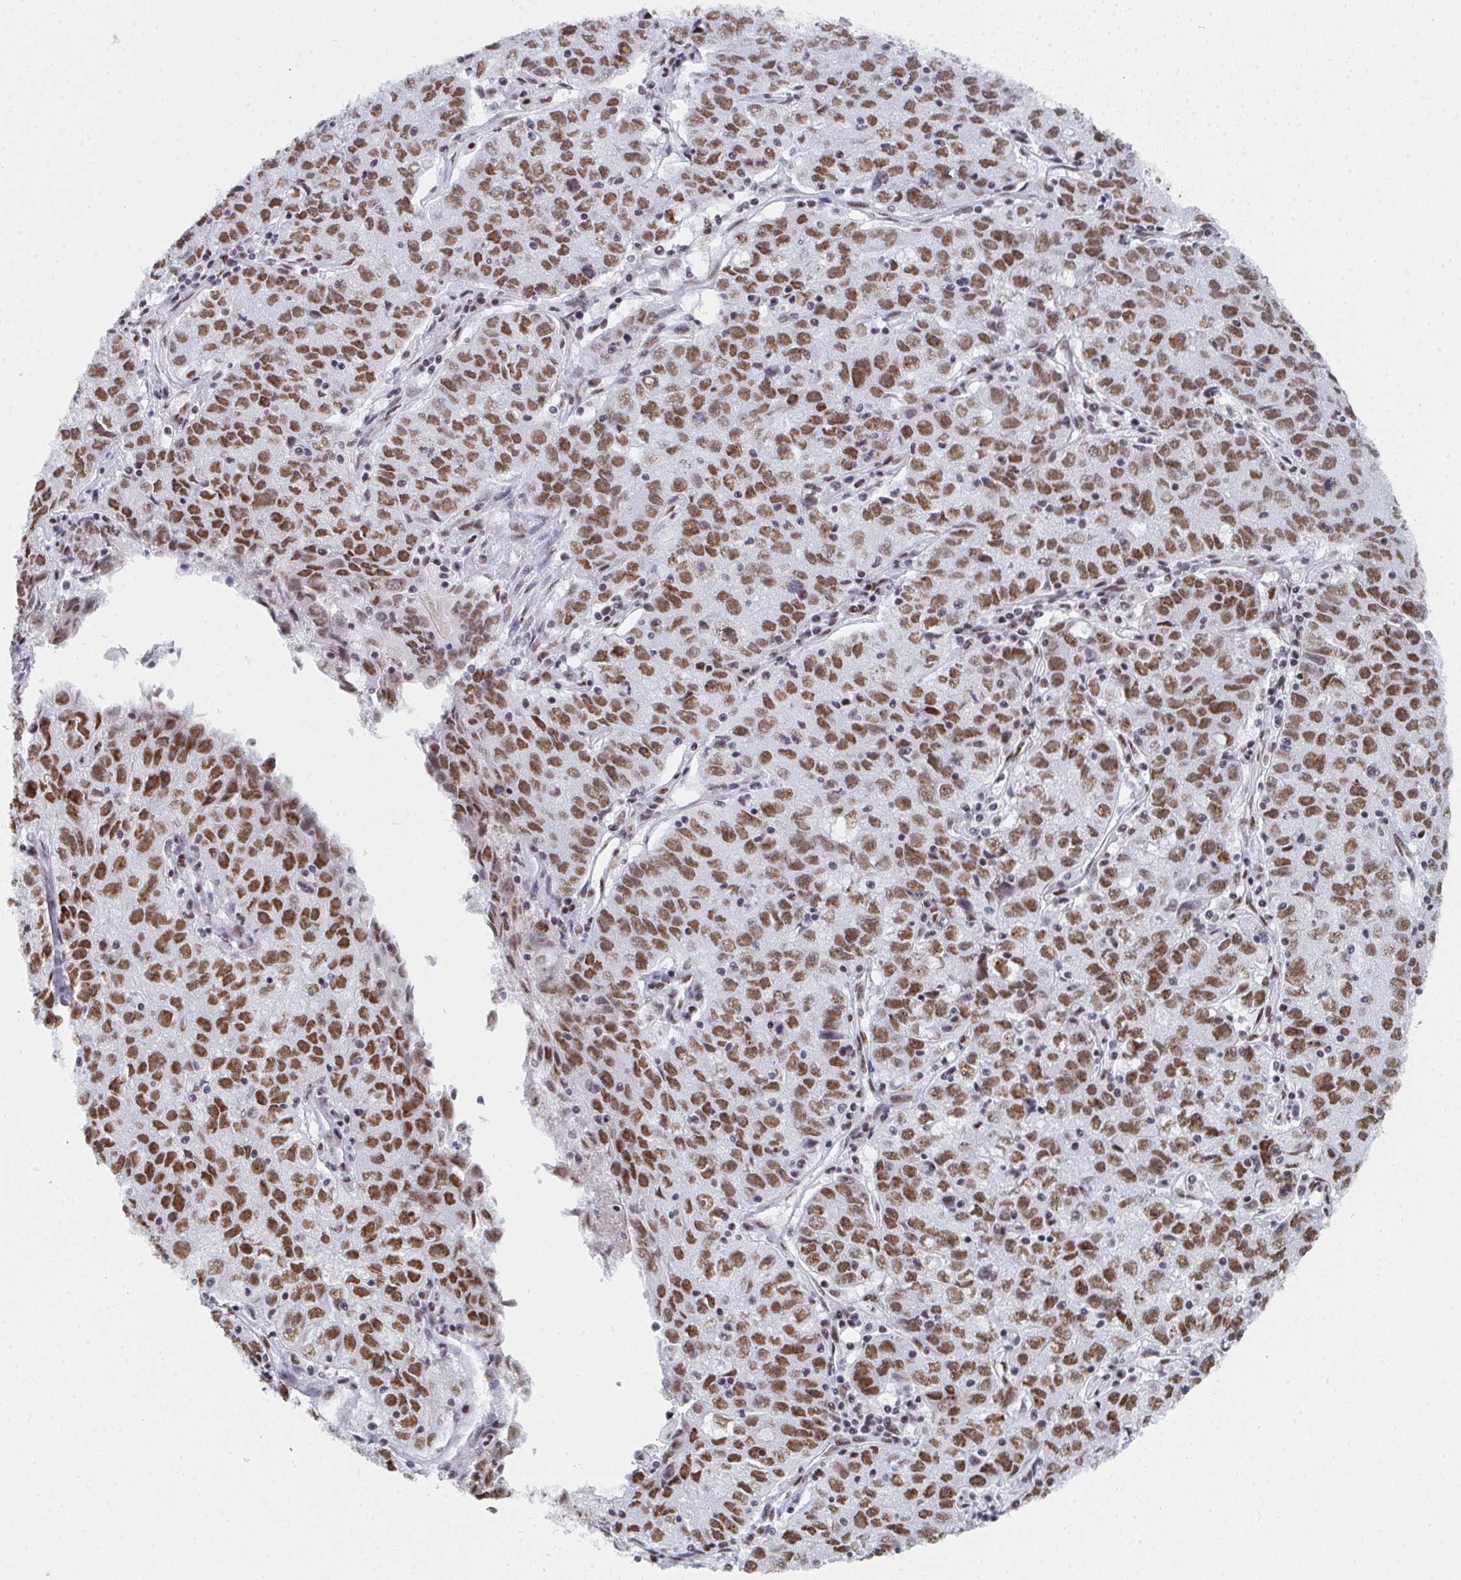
{"staining": {"intensity": "moderate", "quantity": ">75%", "location": "nuclear"}, "tissue": "lung cancer", "cell_type": "Tumor cells", "image_type": "cancer", "snomed": [{"axis": "morphology", "description": "Normal morphology"}, {"axis": "morphology", "description": "Adenocarcinoma, NOS"}, {"axis": "topography", "description": "Lymph node"}, {"axis": "topography", "description": "Lung"}], "caption": "Brown immunohistochemical staining in human lung adenocarcinoma exhibits moderate nuclear staining in about >75% of tumor cells.", "gene": "SNRNP70", "patient": {"sex": "female", "age": 57}}